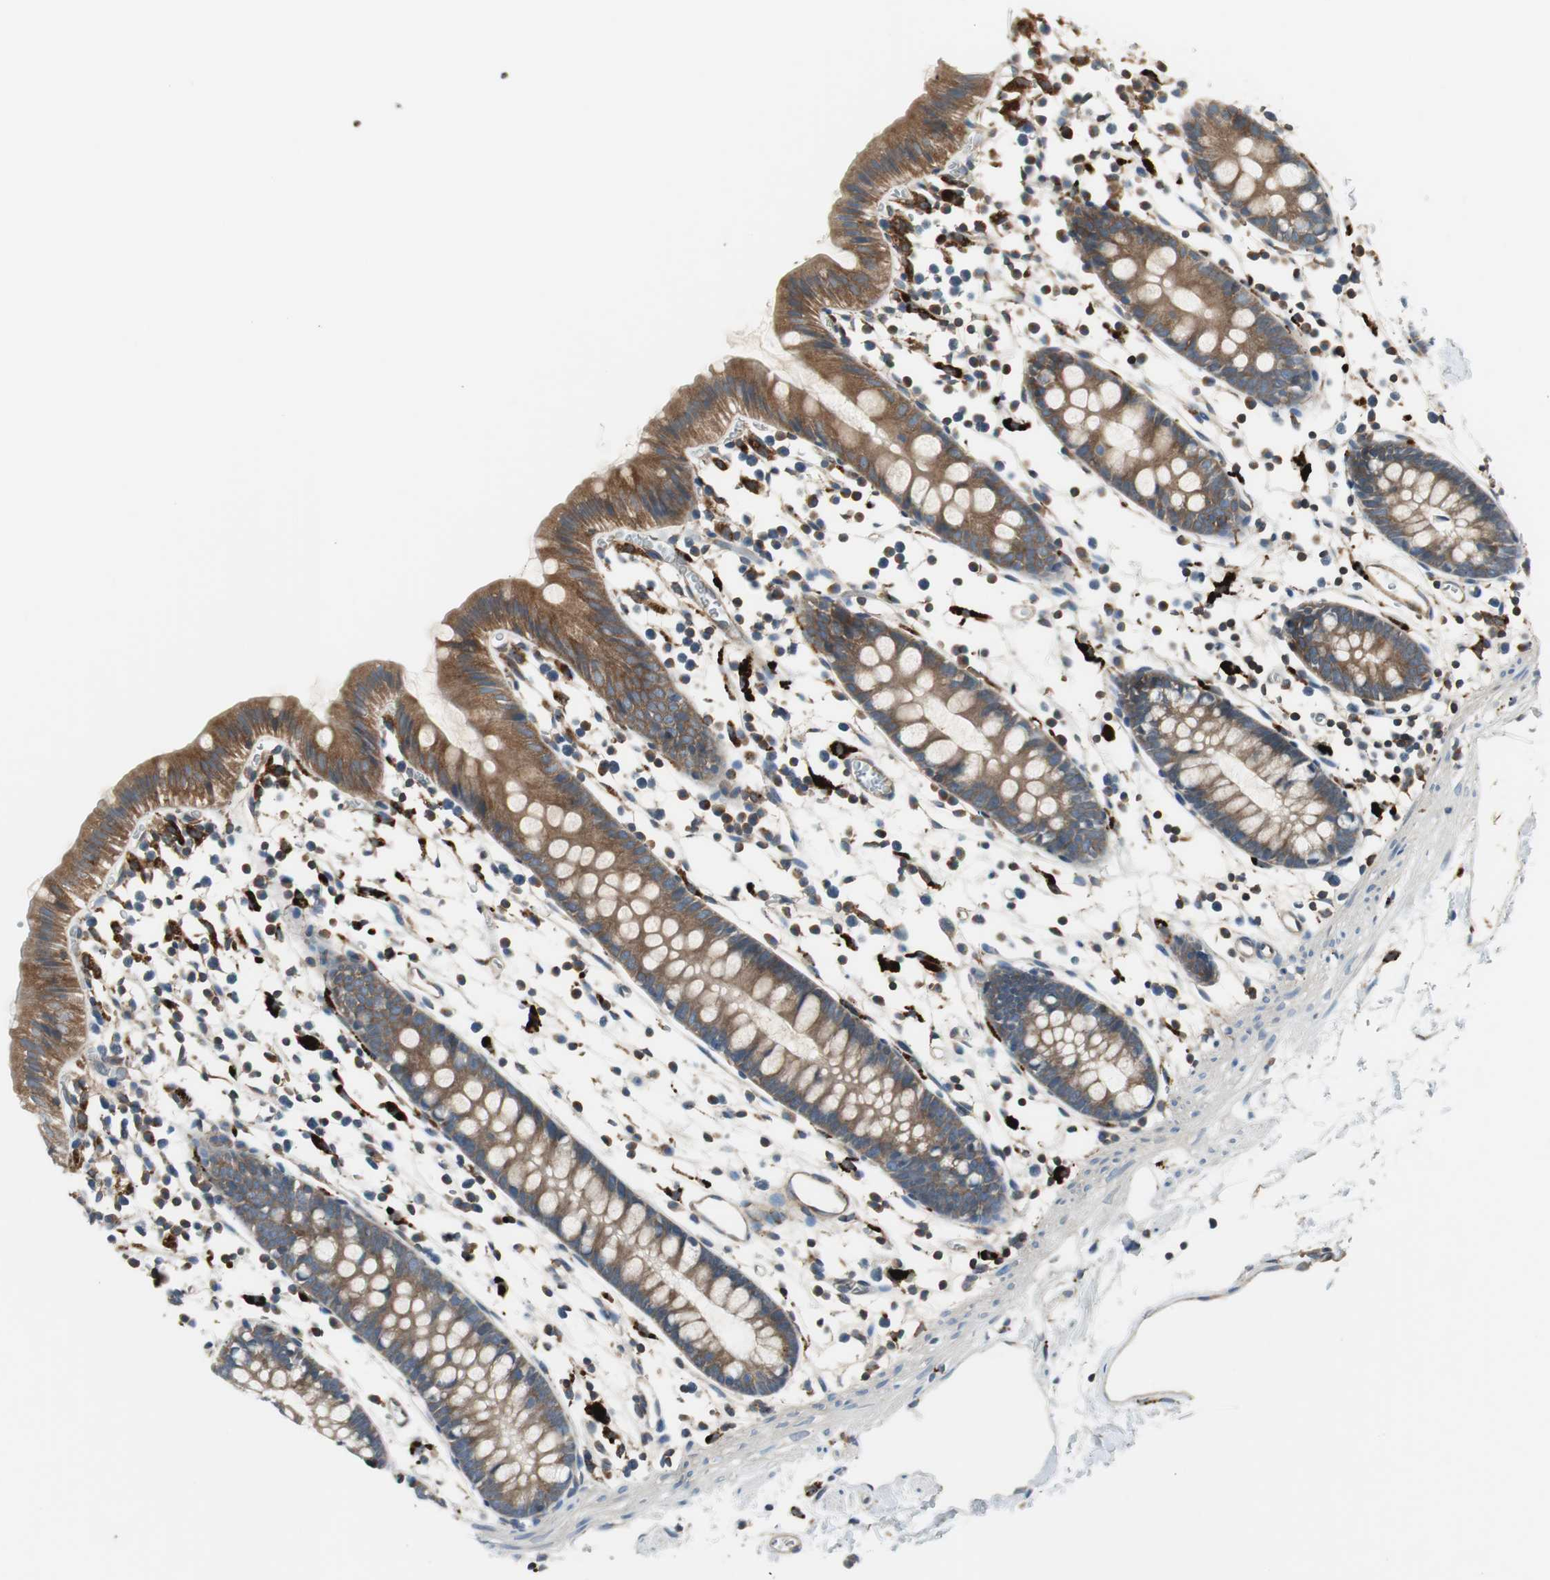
{"staining": {"intensity": "weak", "quantity": "25%-75%", "location": "cytoplasmic/membranous"}, "tissue": "colon", "cell_type": "Endothelial cells", "image_type": "normal", "snomed": [{"axis": "morphology", "description": "Normal tissue, NOS"}, {"axis": "topography", "description": "Colon"}], "caption": "IHC of benign colon shows low levels of weak cytoplasmic/membranous positivity in approximately 25%-75% of endothelial cells.", "gene": "NCK1", "patient": {"sex": "male", "age": 14}}